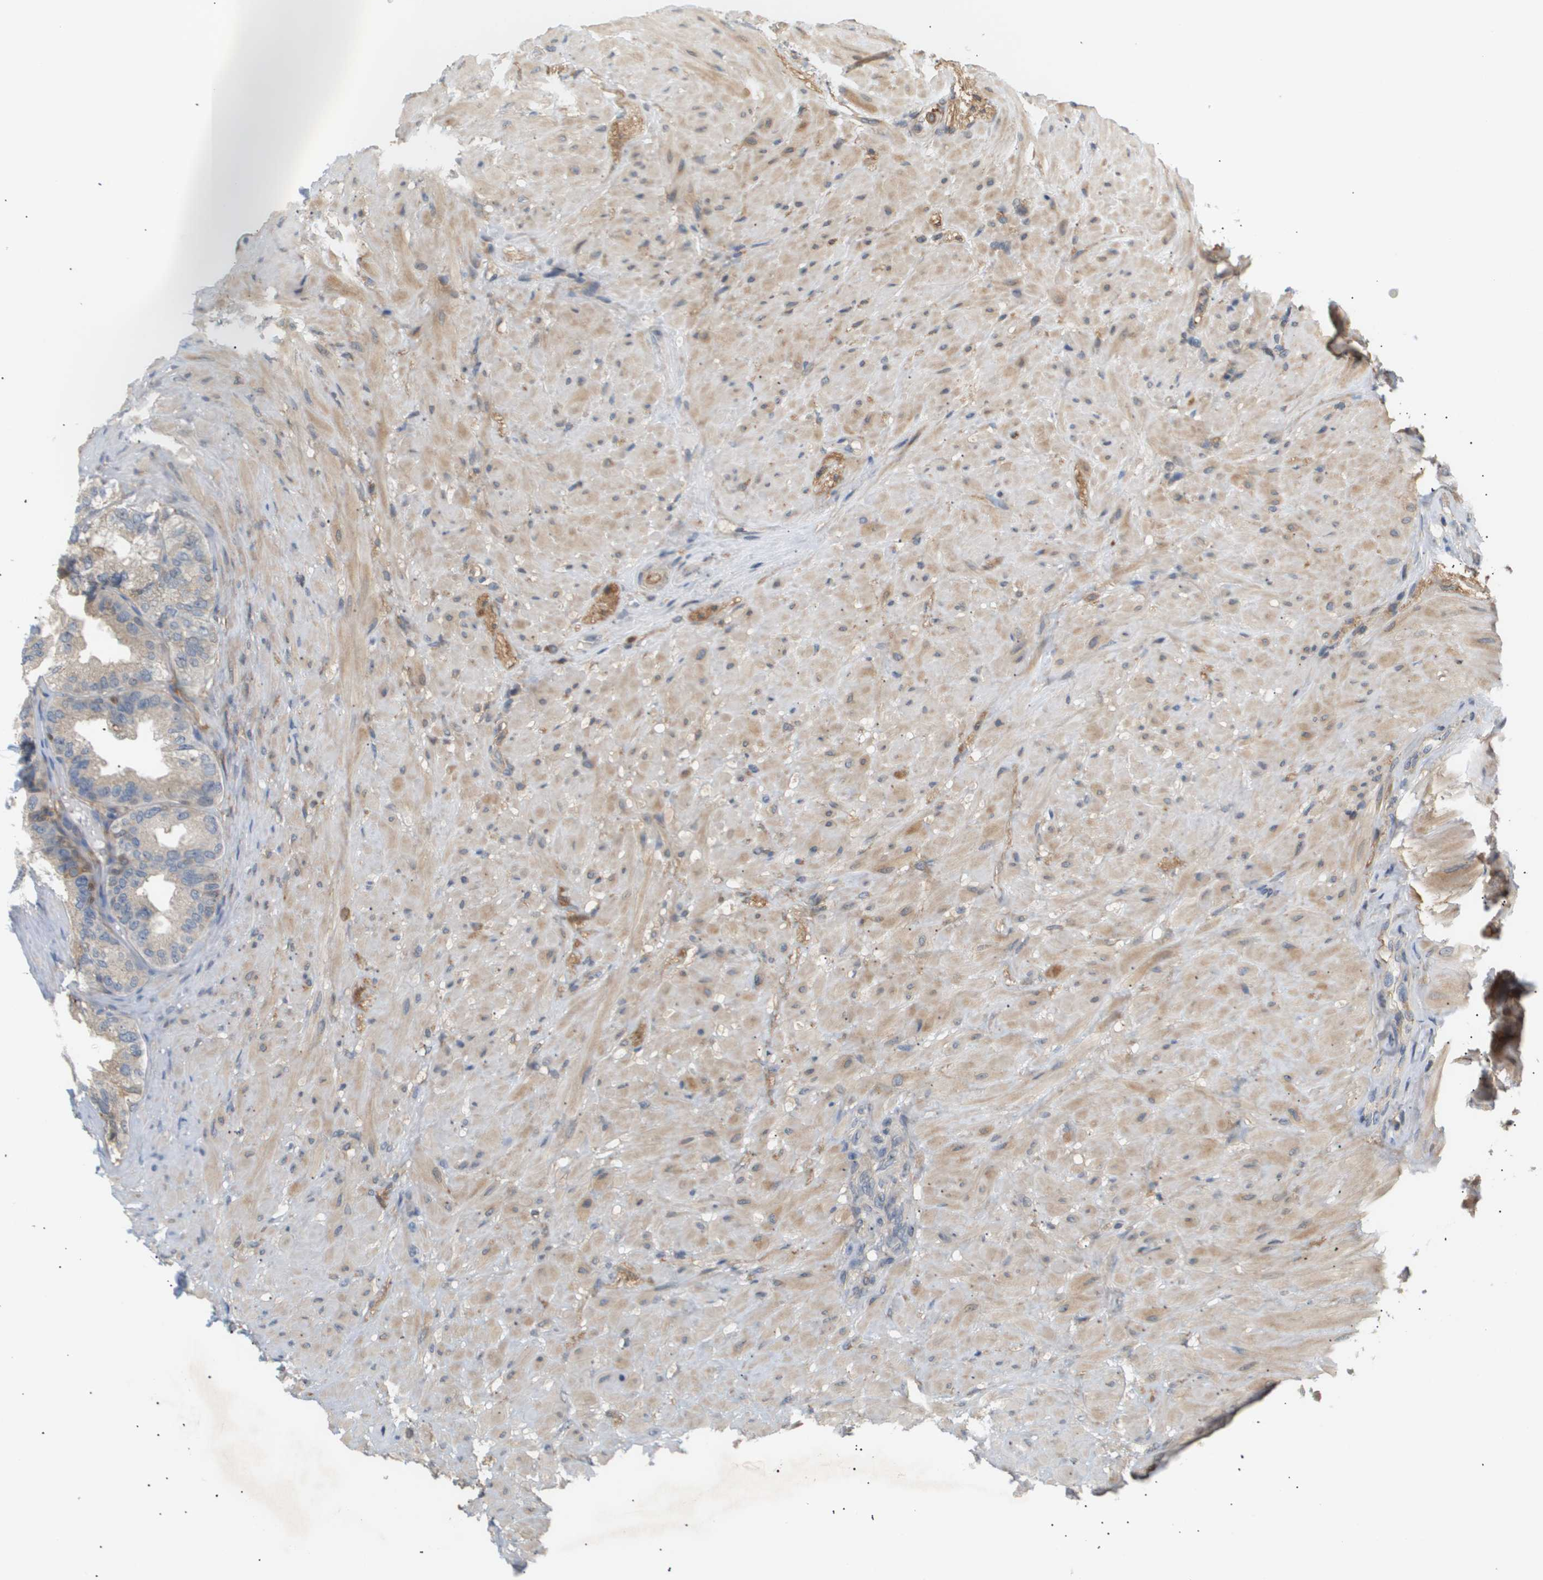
{"staining": {"intensity": "weak", "quantity": "<25%", "location": "cytoplasmic/membranous"}, "tissue": "seminal vesicle", "cell_type": "Glandular cells", "image_type": "normal", "snomed": [{"axis": "morphology", "description": "Normal tissue, NOS"}, {"axis": "topography", "description": "Seminal veicle"}], "caption": "Glandular cells show no significant positivity in unremarkable seminal vesicle.", "gene": "CORO2B", "patient": {"sex": "male", "age": 68}}